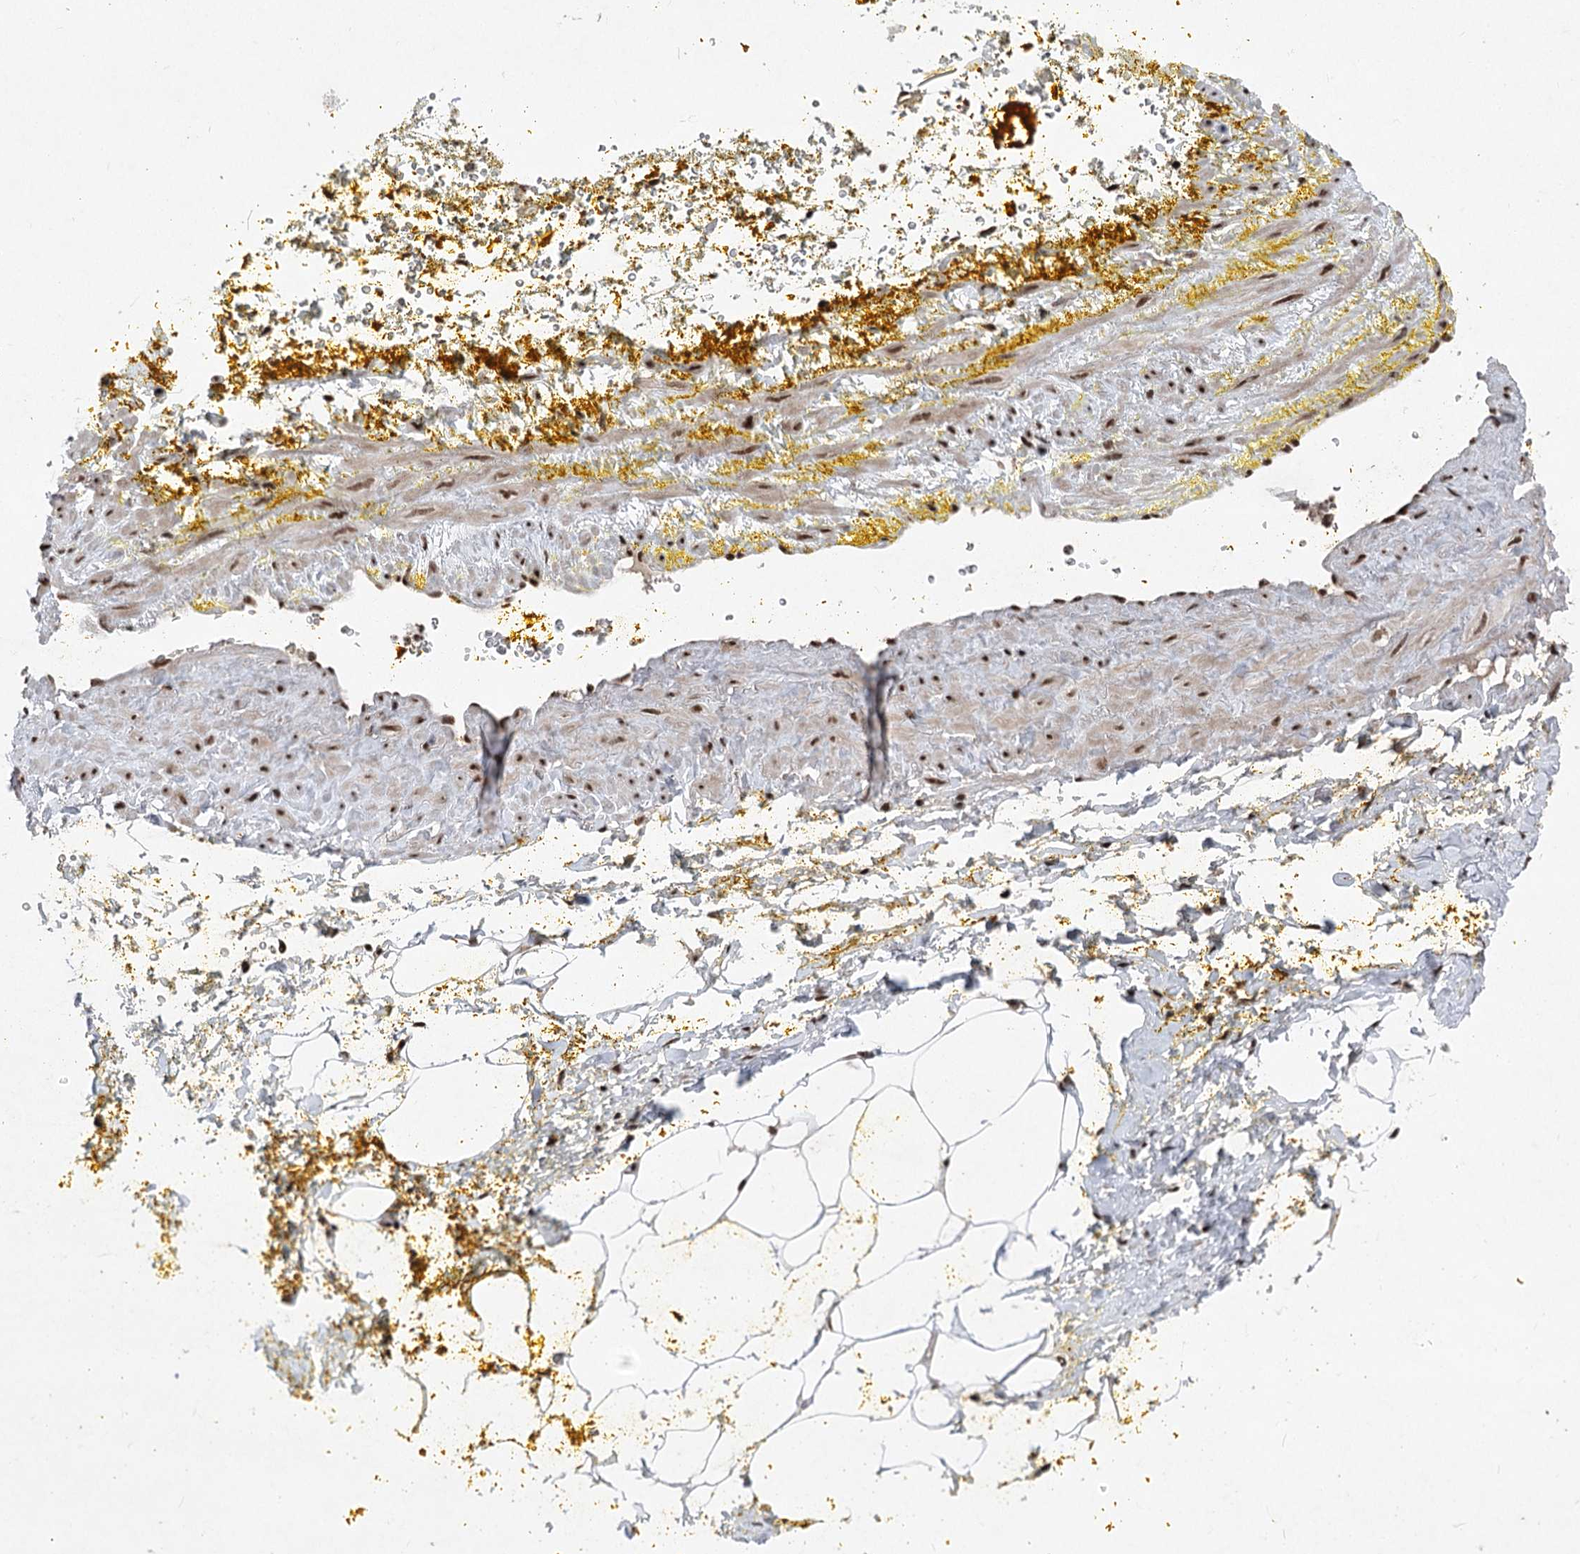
{"staining": {"intensity": "moderate", "quantity": "25%-75%", "location": "nuclear"}, "tissue": "adipose tissue", "cell_type": "Adipocytes", "image_type": "normal", "snomed": [{"axis": "morphology", "description": "Normal tissue, NOS"}, {"axis": "morphology", "description": "Adenocarcinoma, Low grade"}, {"axis": "topography", "description": "Prostate"}, {"axis": "topography", "description": "Peripheral nerve tissue"}], "caption": "Adipocytes display moderate nuclear positivity in approximately 25%-75% of cells in normal adipose tissue. (Brightfield microscopy of DAB IHC at high magnification).", "gene": "CGGBP1", "patient": {"sex": "male", "age": 63}}